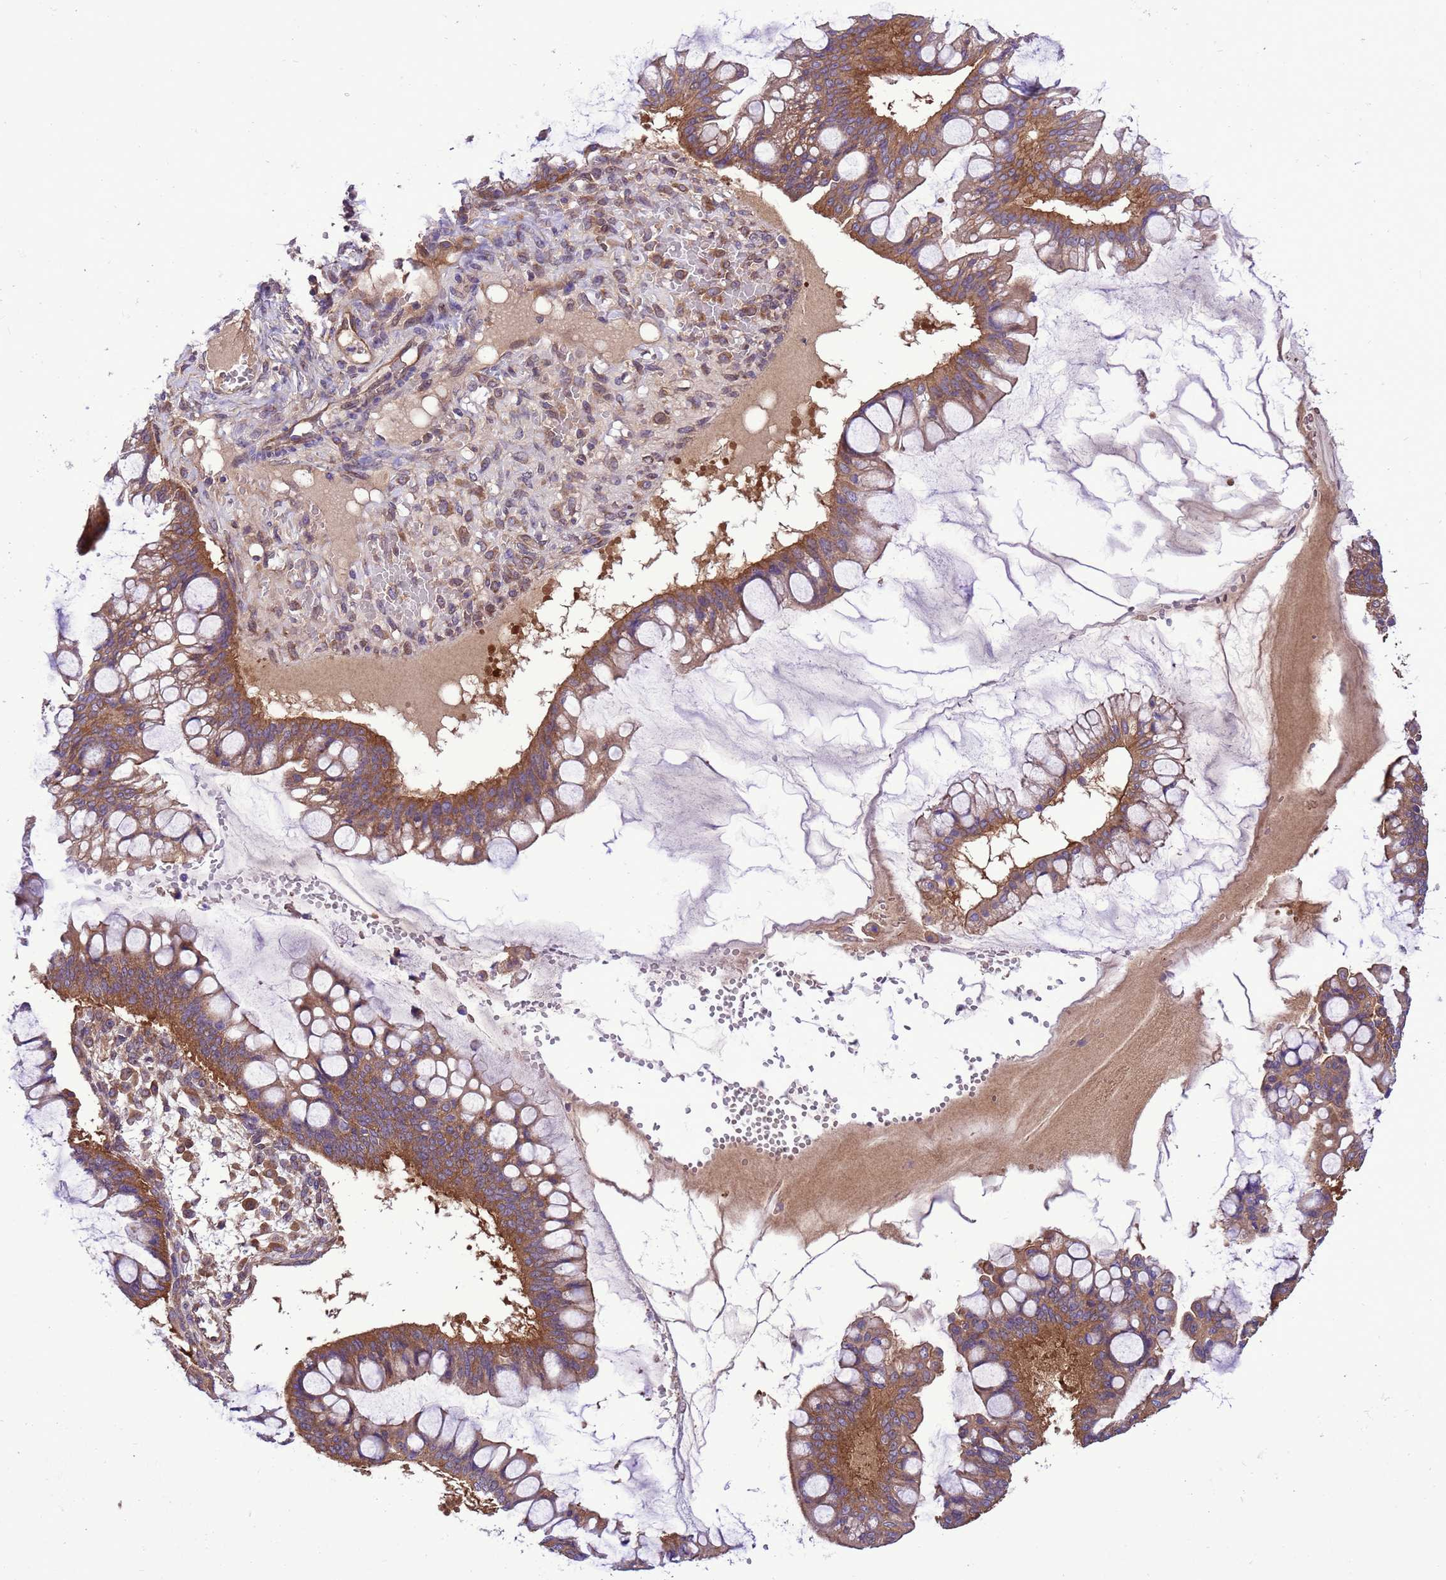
{"staining": {"intensity": "moderate", "quantity": ">75%", "location": "cytoplasmic/membranous"}, "tissue": "ovarian cancer", "cell_type": "Tumor cells", "image_type": "cancer", "snomed": [{"axis": "morphology", "description": "Cystadenocarcinoma, mucinous, NOS"}, {"axis": "topography", "description": "Ovary"}], "caption": "This is a histology image of IHC staining of ovarian cancer (mucinous cystadenocarcinoma), which shows moderate expression in the cytoplasmic/membranous of tumor cells.", "gene": "RABEP2", "patient": {"sex": "female", "age": 73}}